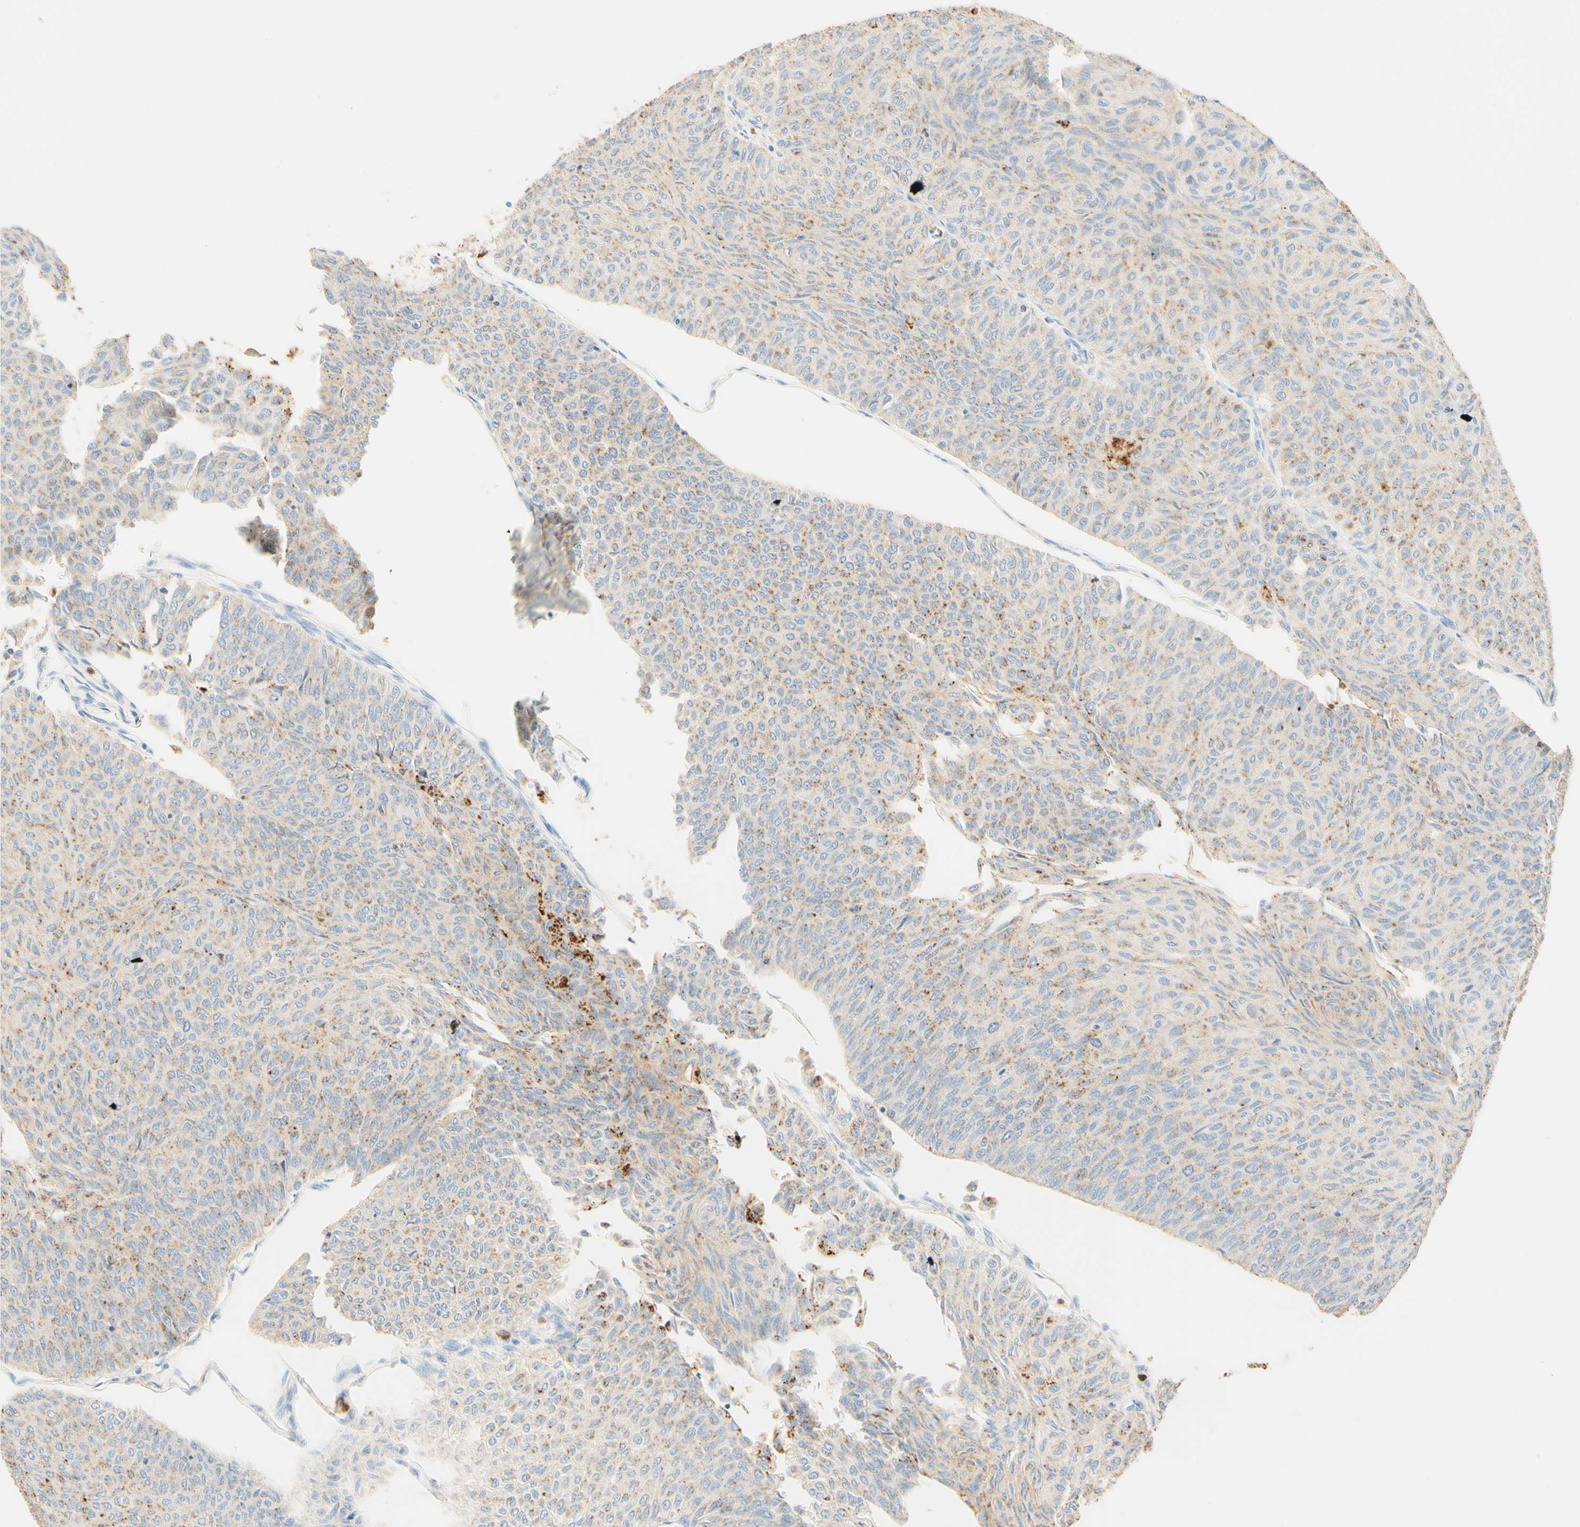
{"staining": {"intensity": "moderate", "quantity": "<25%", "location": "cytoplasmic/membranous"}, "tissue": "urothelial cancer", "cell_type": "Tumor cells", "image_type": "cancer", "snomed": [{"axis": "morphology", "description": "Urothelial carcinoma, Low grade"}, {"axis": "topography", "description": "Urinary bladder"}], "caption": "An immunohistochemistry (IHC) histopathology image of neoplastic tissue is shown. Protein staining in brown labels moderate cytoplasmic/membranous positivity in urothelial cancer within tumor cells.", "gene": "CD63", "patient": {"sex": "male", "age": 78}}